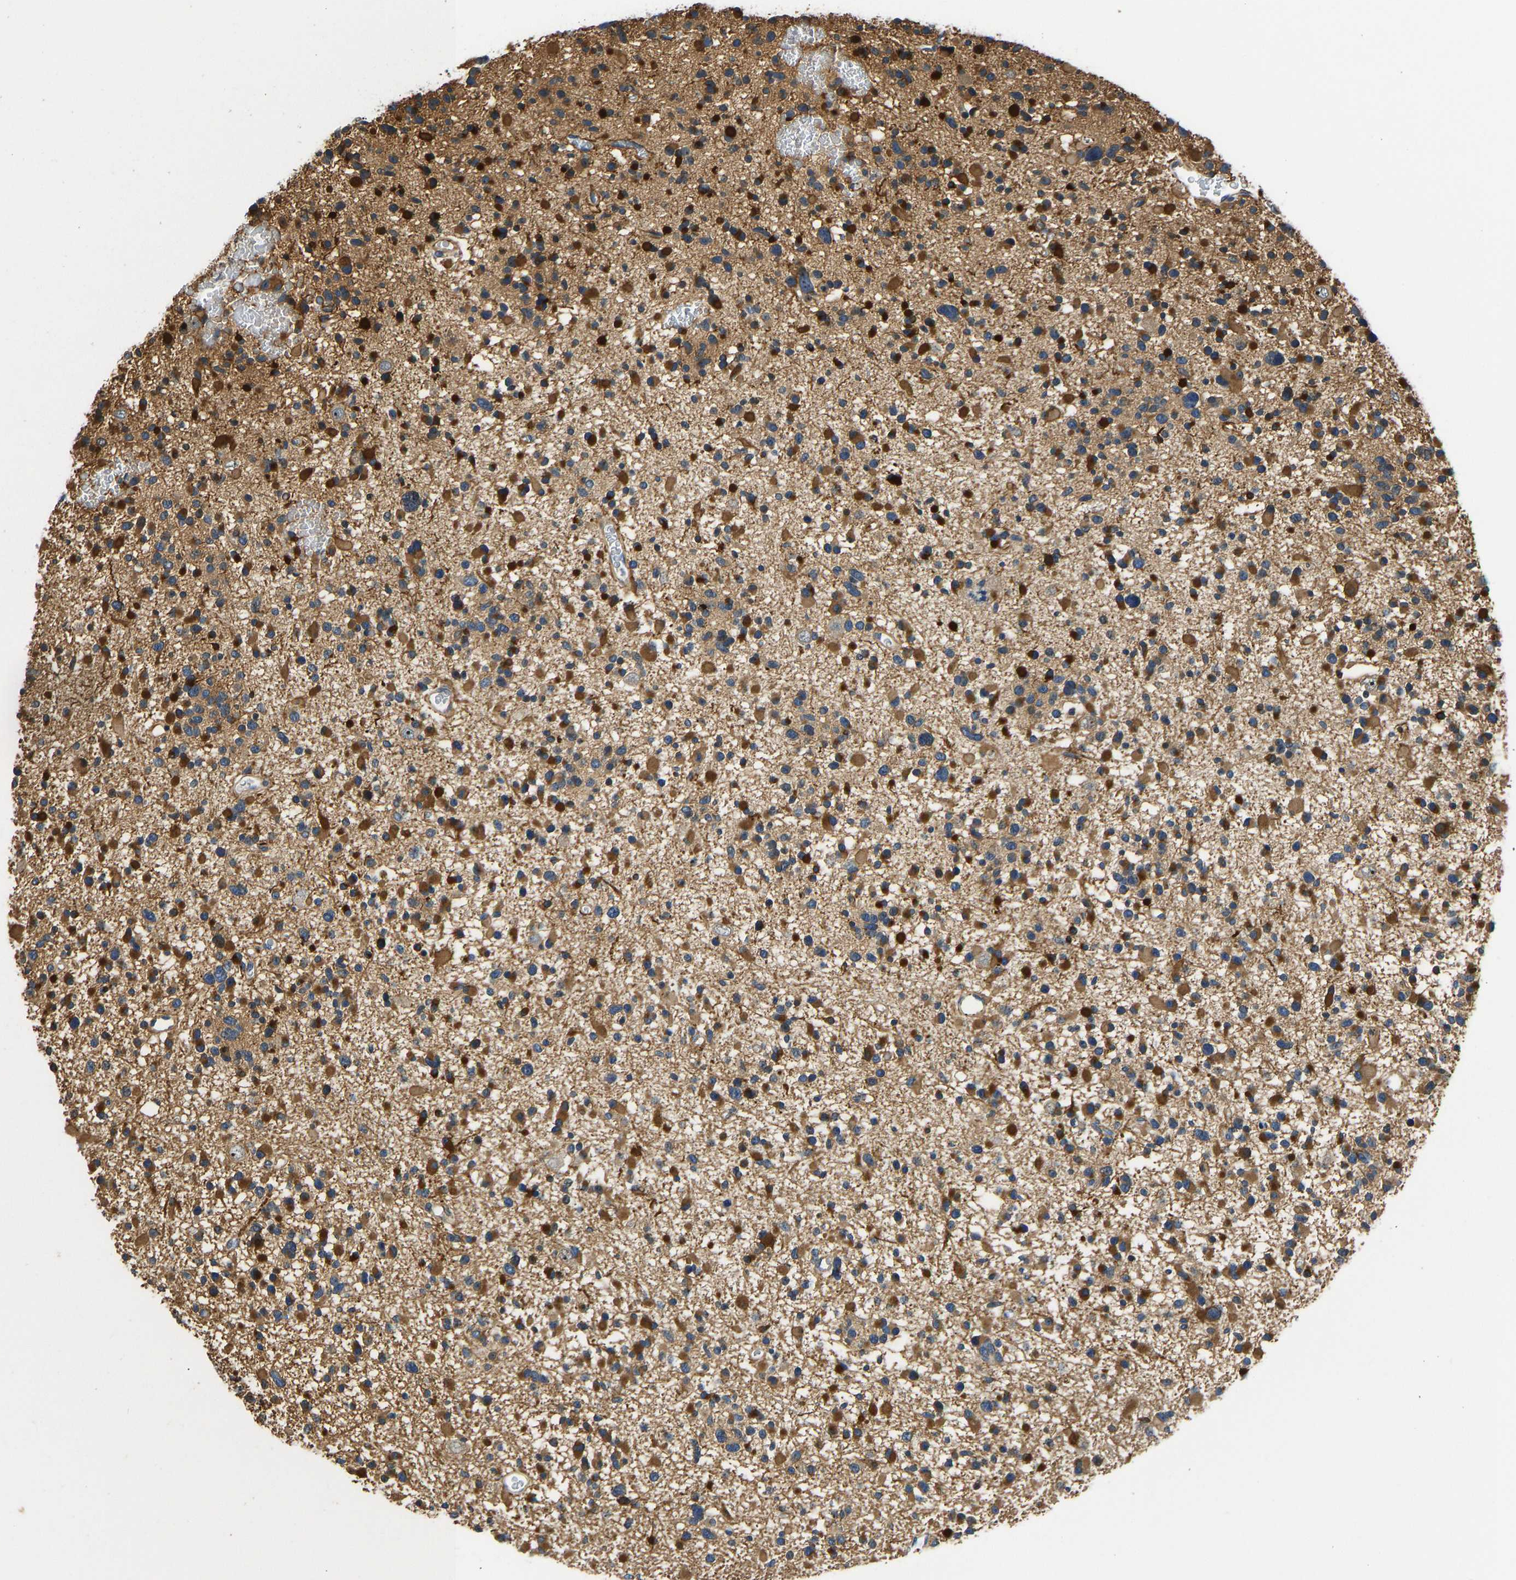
{"staining": {"intensity": "strong", "quantity": ">75%", "location": "cytoplasmic/membranous,nuclear"}, "tissue": "glioma", "cell_type": "Tumor cells", "image_type": "cancer", "snomed": [{"axis": "morphology", "description": "Glioma, malignant, Low grade"}, {"axis": "topography", "description": "Brain"}], "caption": "There is high levels of strong cytoplasmic/membranous and nuclear expression in tumor cells of glioma, as demonstrated by immunohistochemical staining (brown color).", "gene": "RESF1", "patient": {"sex": "female", "age": 22}}